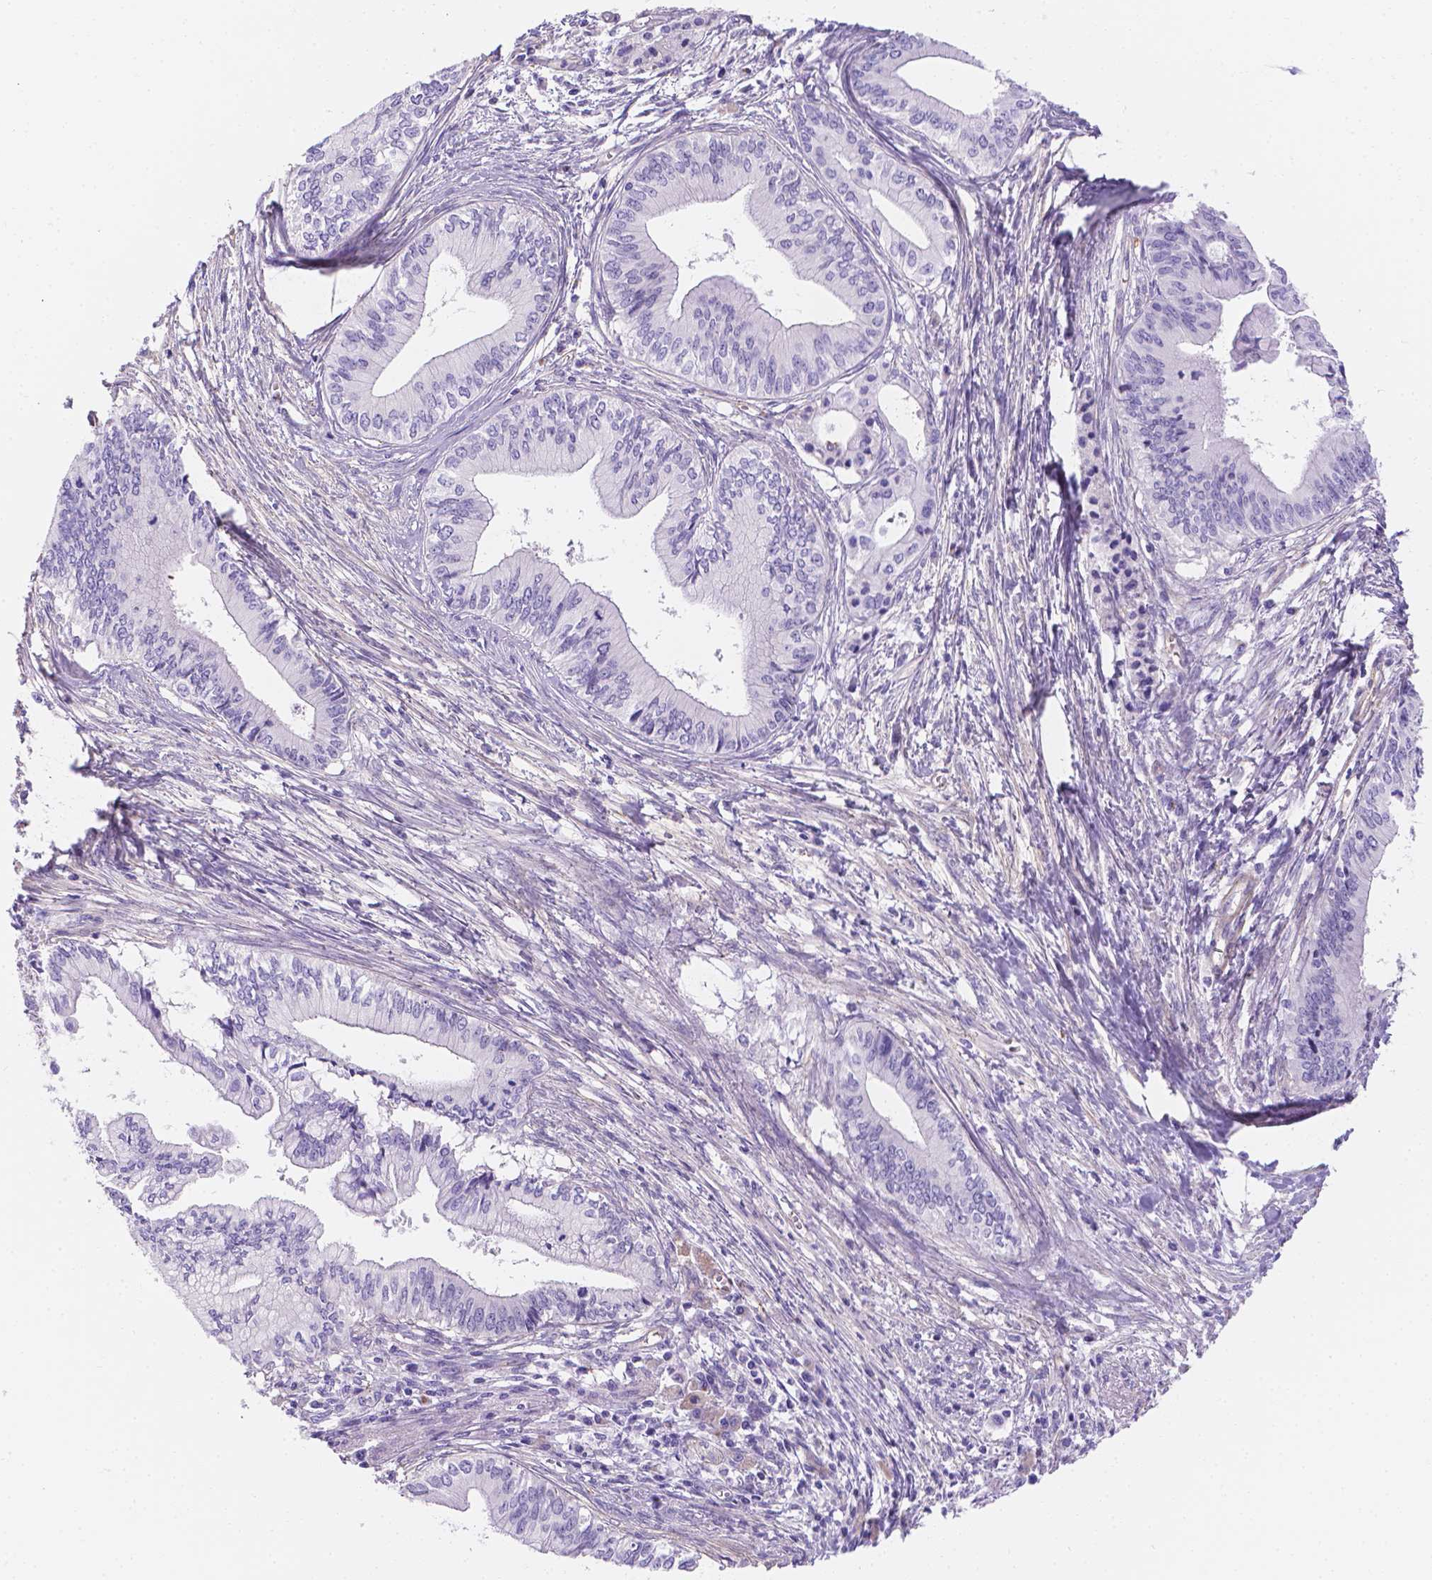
{"staining": {"intensity": "negative", "quantity": "none", "location": "none"}, "tissue": "pancreatic cancer", "cell_type": "Tumor cells", "image_type": "cancer", "snomed": [{"axis": "morphology", "description": "Adenocarcinoma, NOS"}, {"axis": "topography", "description": "Pancreas"}], "caption": "The image reveals no staining of tumor cells in adenocarcinoma (pancreatic).", "gene": "SLC40A1", "patient": {"sex": "female", "age": 61}}